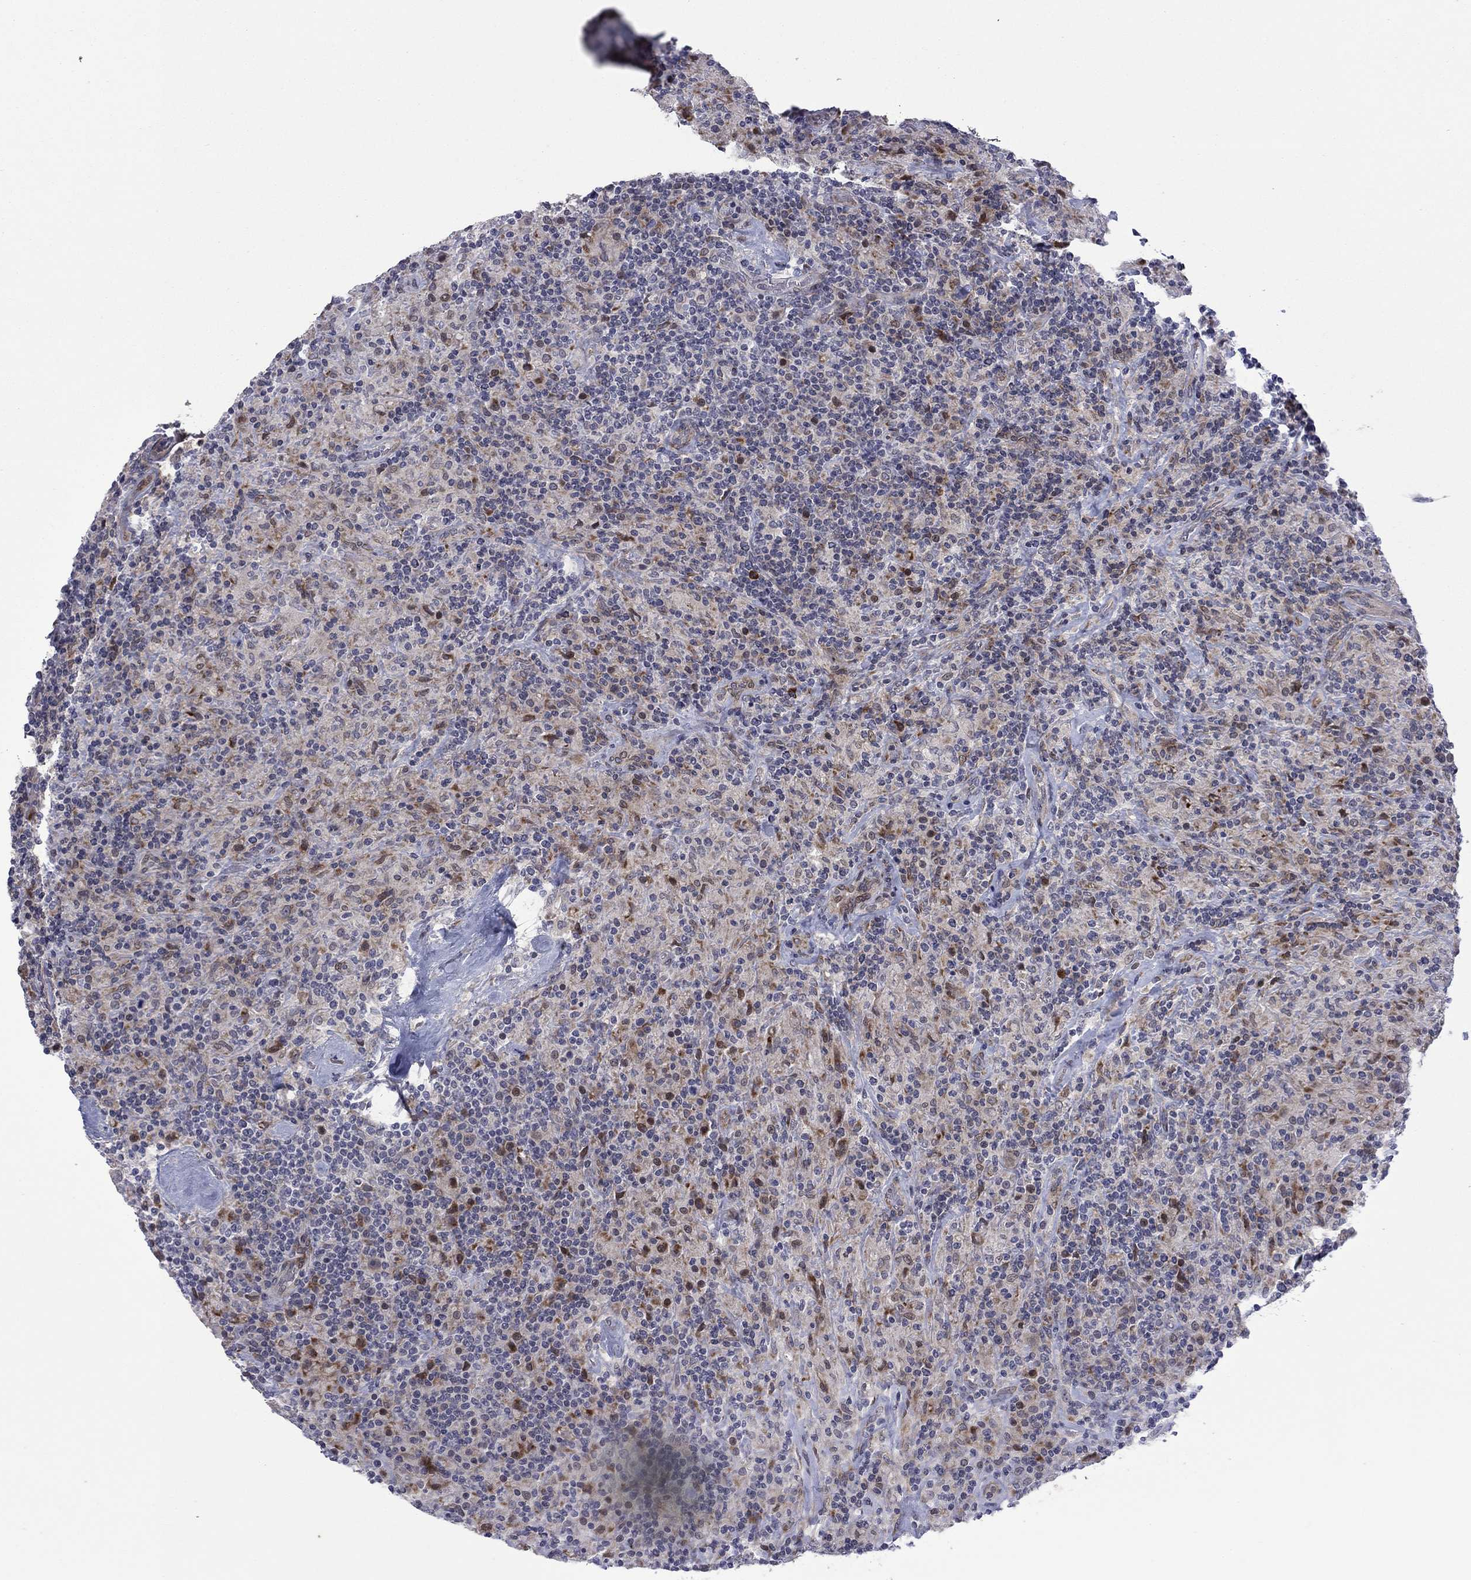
{"staining": {"intensity": "negative", "quantity": "none", "location": "none"}, "tissue": "lymphoma", "cell_type": "Tumor cells", "image_type": "cancer", "snomed": [{"axis": "morphology", "description": "Hodgkin's disease, NOS"}, {"axis": "topography", "description": "Lymph node"}], "caption": "Immunohistochemistry (IHC) micrograph of human lymphoma stained for a protein (brown), which shows no positivity in tumor cells. (DAB (3,3'-diaminobenzidine) immunohistochemistry, high magnification).", "gene": "TTC21B", "patient": {"sex": "male", "age": 70}}